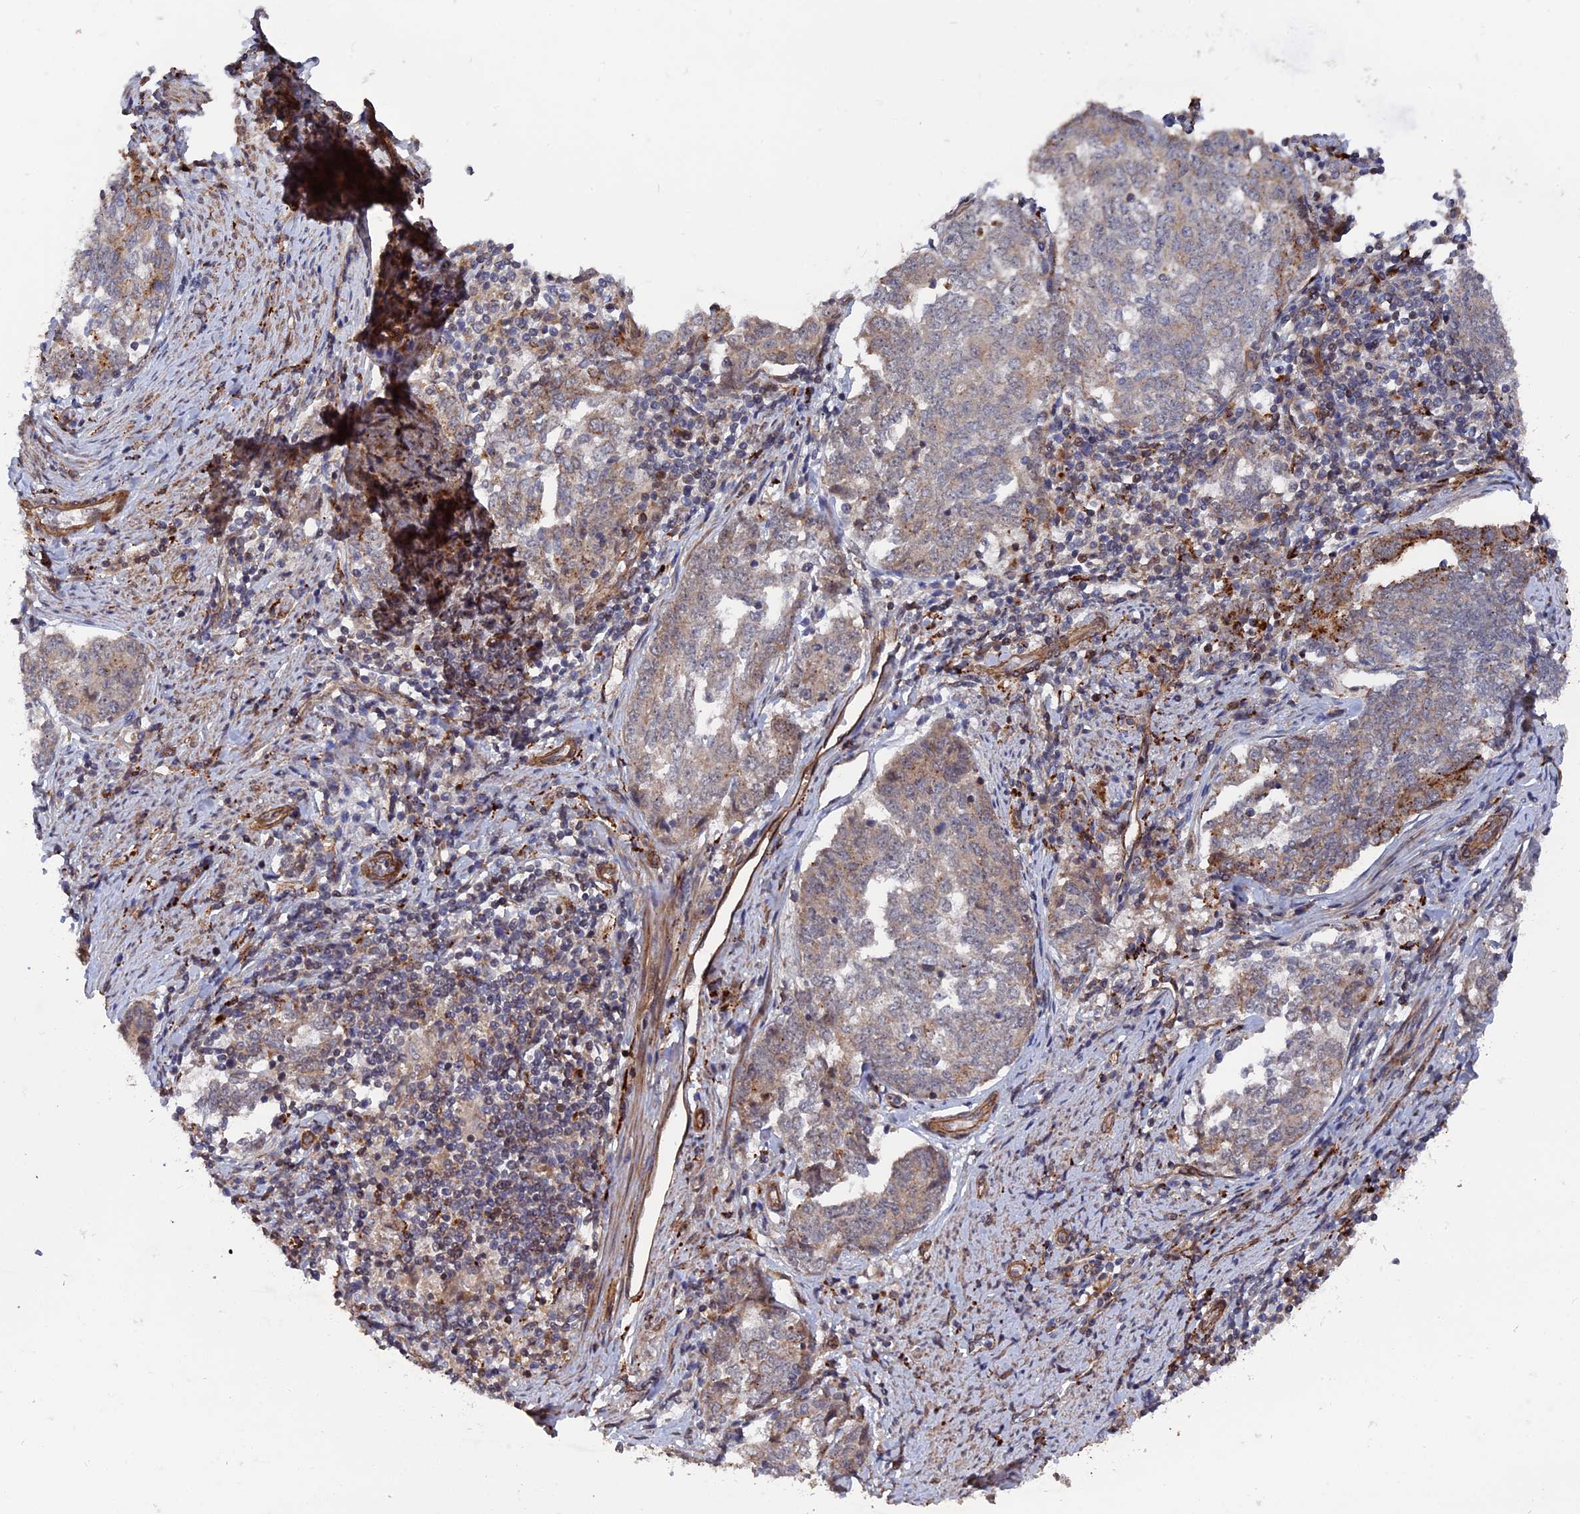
{"staining": {"intensity": "weak", "quantity": "<25%", "location": "cytoplasmic/membranous"}, "tissue": "endometrial cancer", "cell_type": "Tumor cells", "image_type": "cancer", "snomed": [{"axis": "morphology", "description": "Adenocarcinoma, NOS"}, {"axis": "topography", "description": "Endometrium"}], "caption": "Tumor cells show no significant expression in endometrial cancer (adenocarcinoma). (Brightfield microscopy of DAB (3,3'-diaminobenzidine) immunohistochemistry (IHC) at high magnification).", "gene": "NOSIP", "patient": {"sex": "female", "age": 80}}